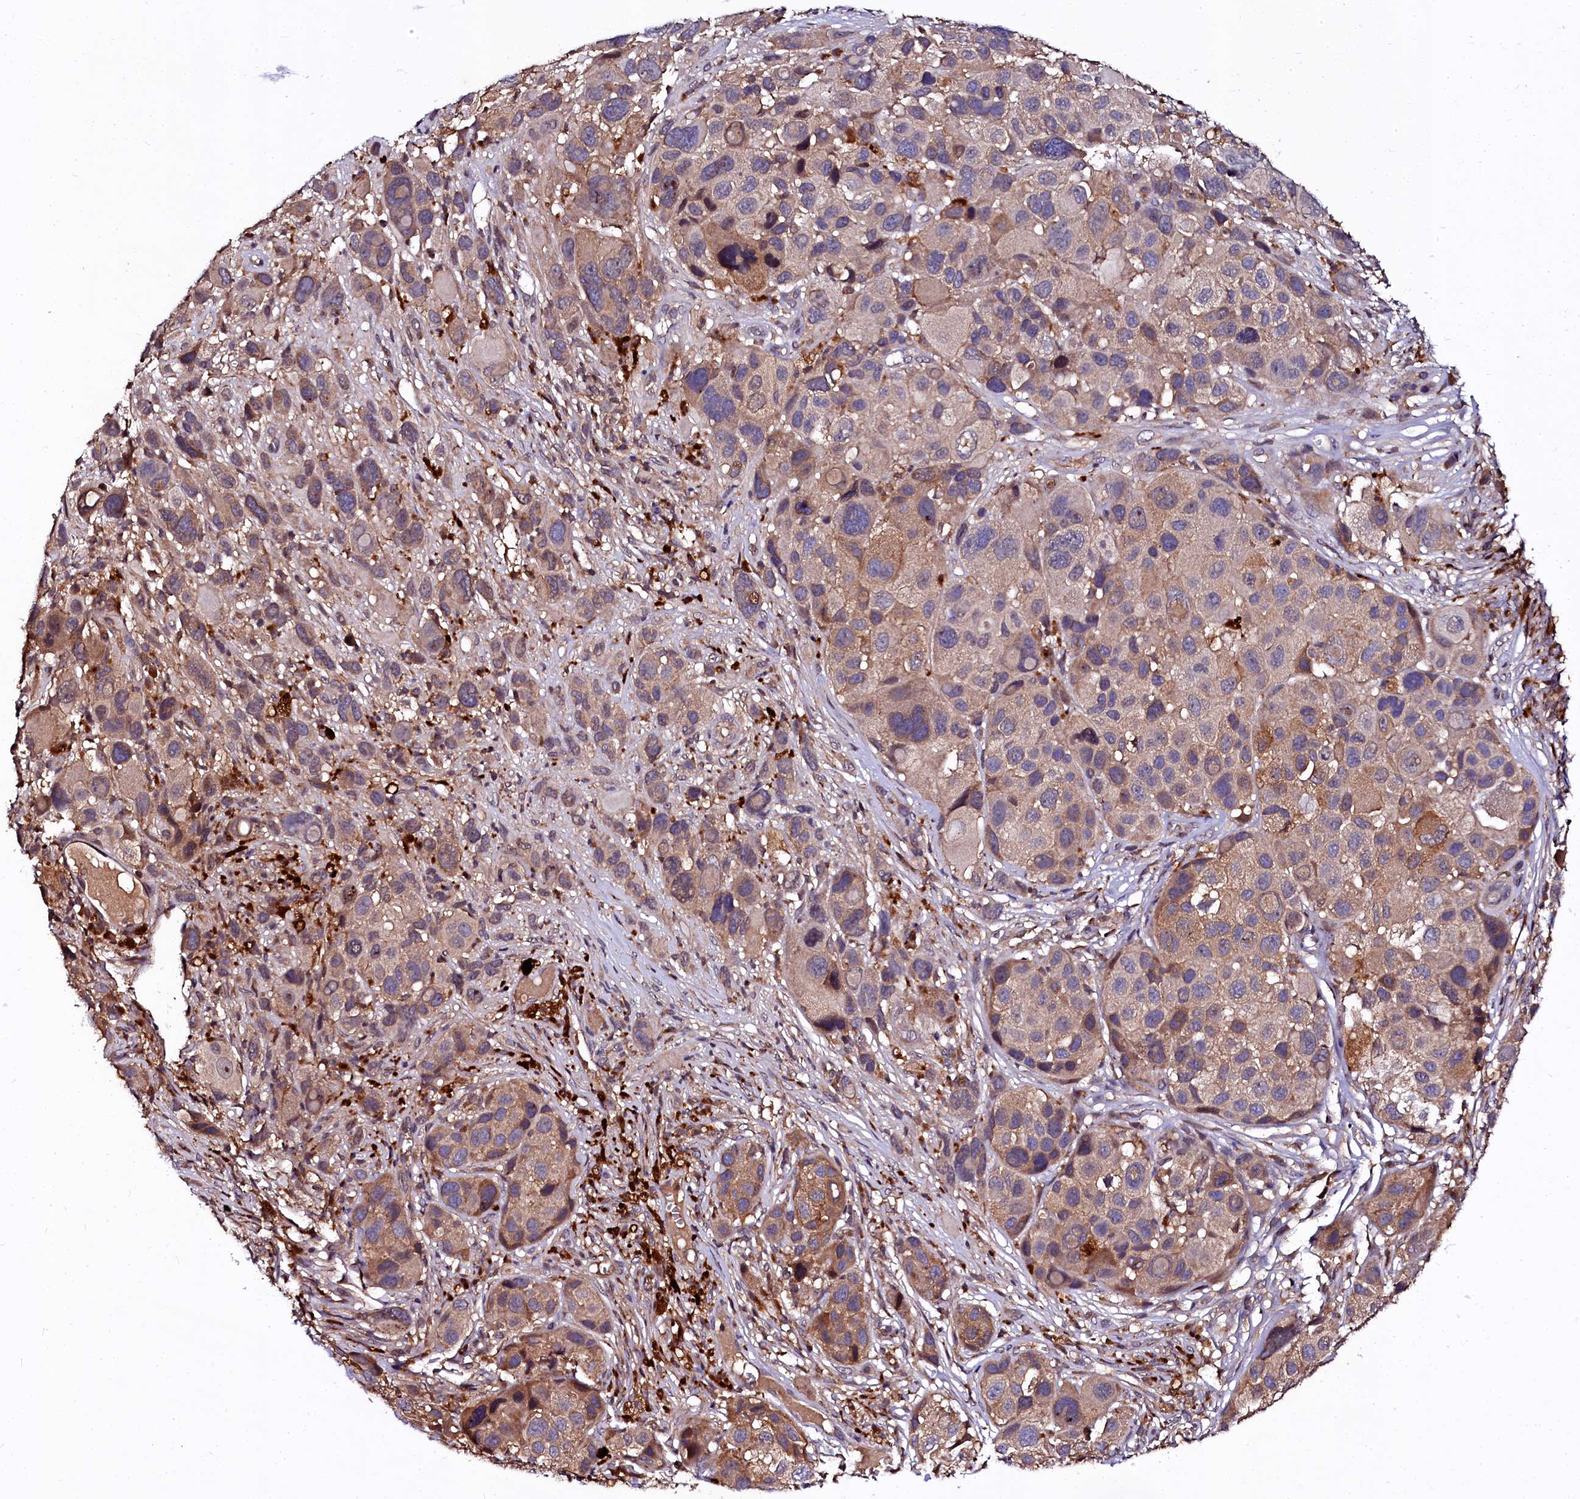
{"staining": {"intensity": "moderate", "quantity": "25%-75%", "location": "cytoplasmic/membranous"}, "tissue": "melanoma", "cell_type": "Tumor cells", "image_type": "cancer", "snomed": [{"axis": "morphology", "description": "Malignant melanoma, NOS"}, {"axis": "topography", "description": "Skin of trunk"}], "caption": "Immunohistochemical staining of human malignant melanoma reveals medium levels of moderate cytoplasmic/membranous protein staining in about 25%-75% of tumor cells.", "gene": "N4BP1", "patient": {"sex": "male", "age": 71}}